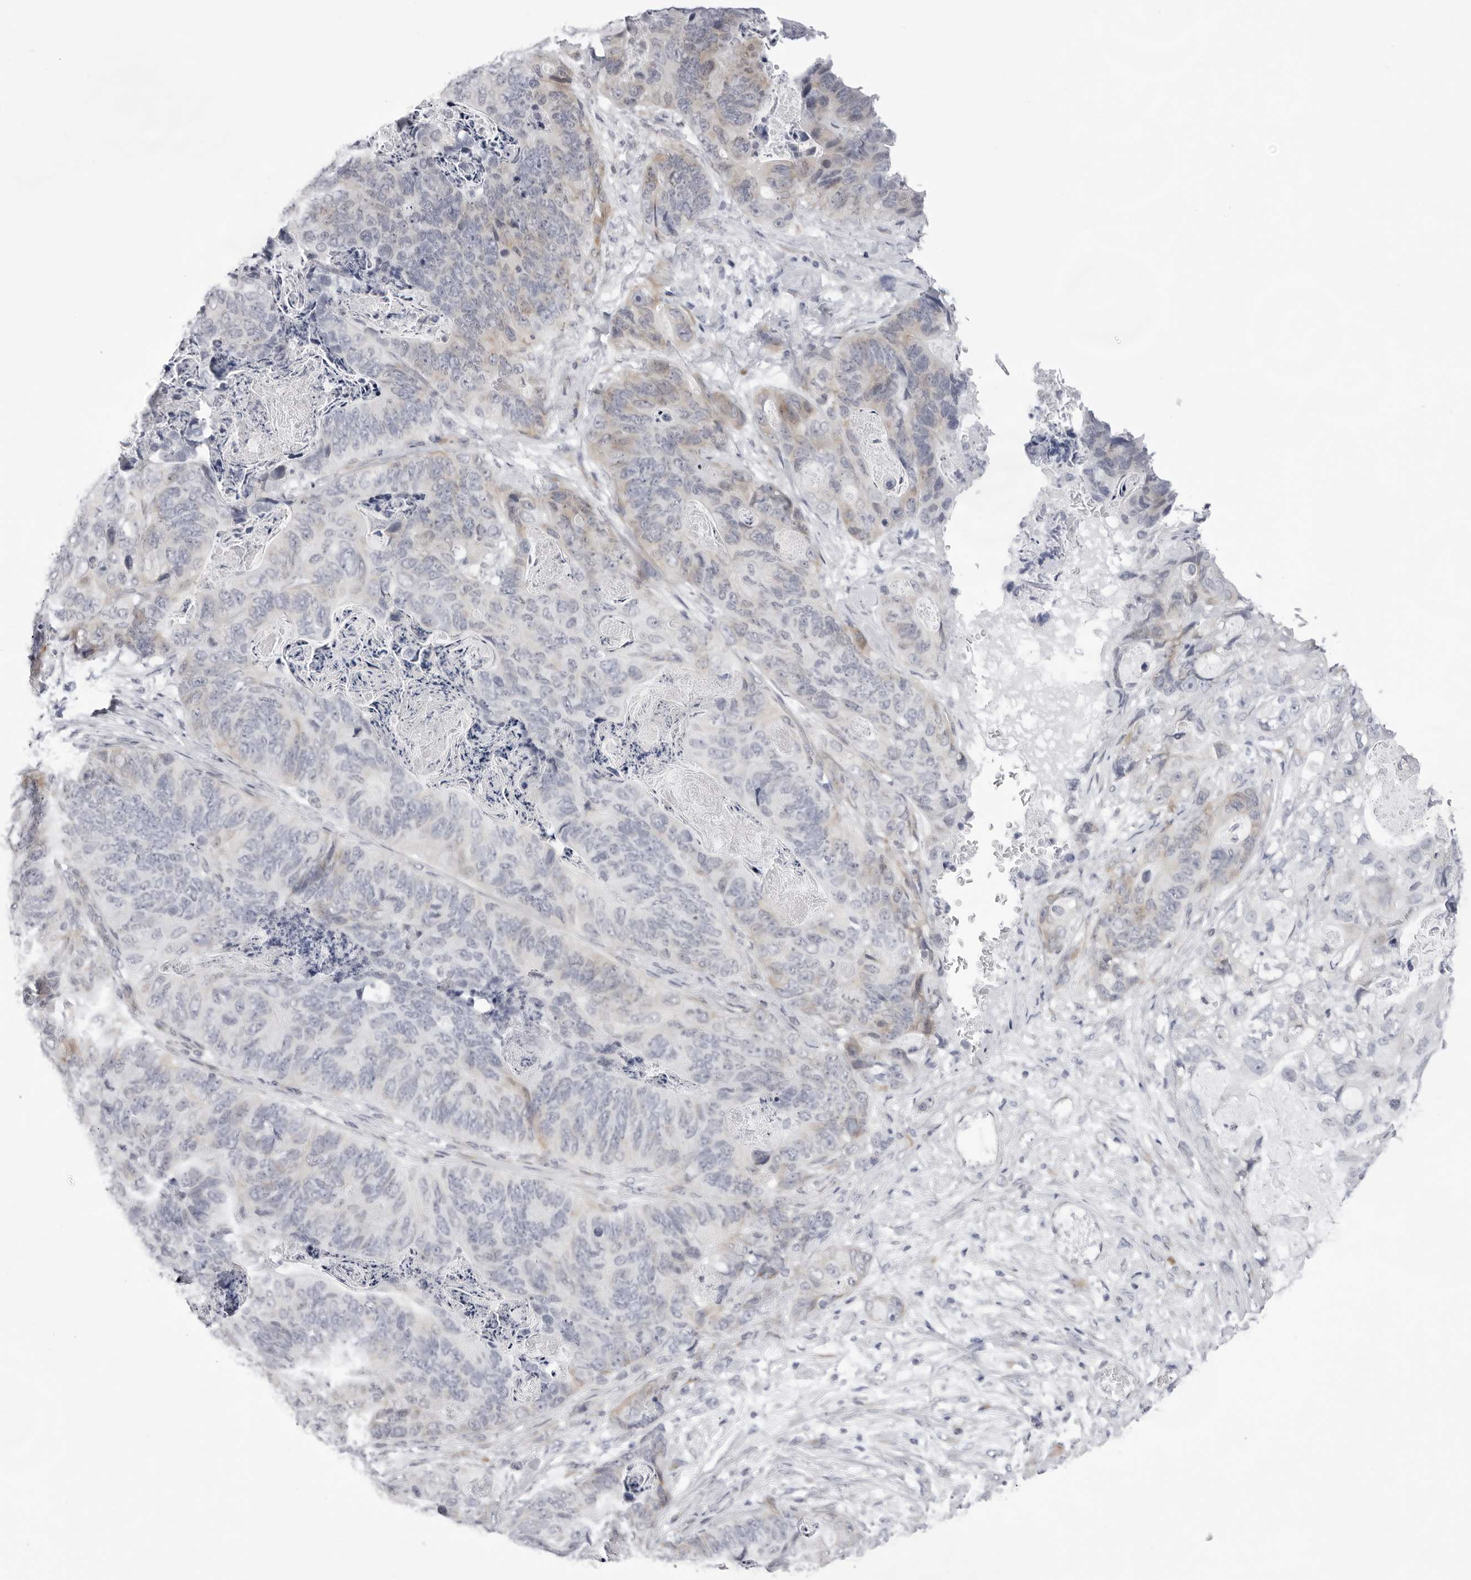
{"staining": {"intensity": "weak", "quantity": "<25%", "location": "cytoplasmic/membranous"}, "tissue": "stomach cancer", "cell_type": "Tumor cells", "image_type": "cancer", "snomed": [{"axis": "morphology", "description": "Normal tissue, NOS"}, {"axis": "morphology", "description": "Adenocarcinoma, NOS"}, {"axis": "topography", "description": "Stomach"}], "caption": "Micrograph shows no significant protein expression in tumor cells of stomach cancer.", "gene": "SMIM2", "patient": {"sex": "female", "age": 89}}